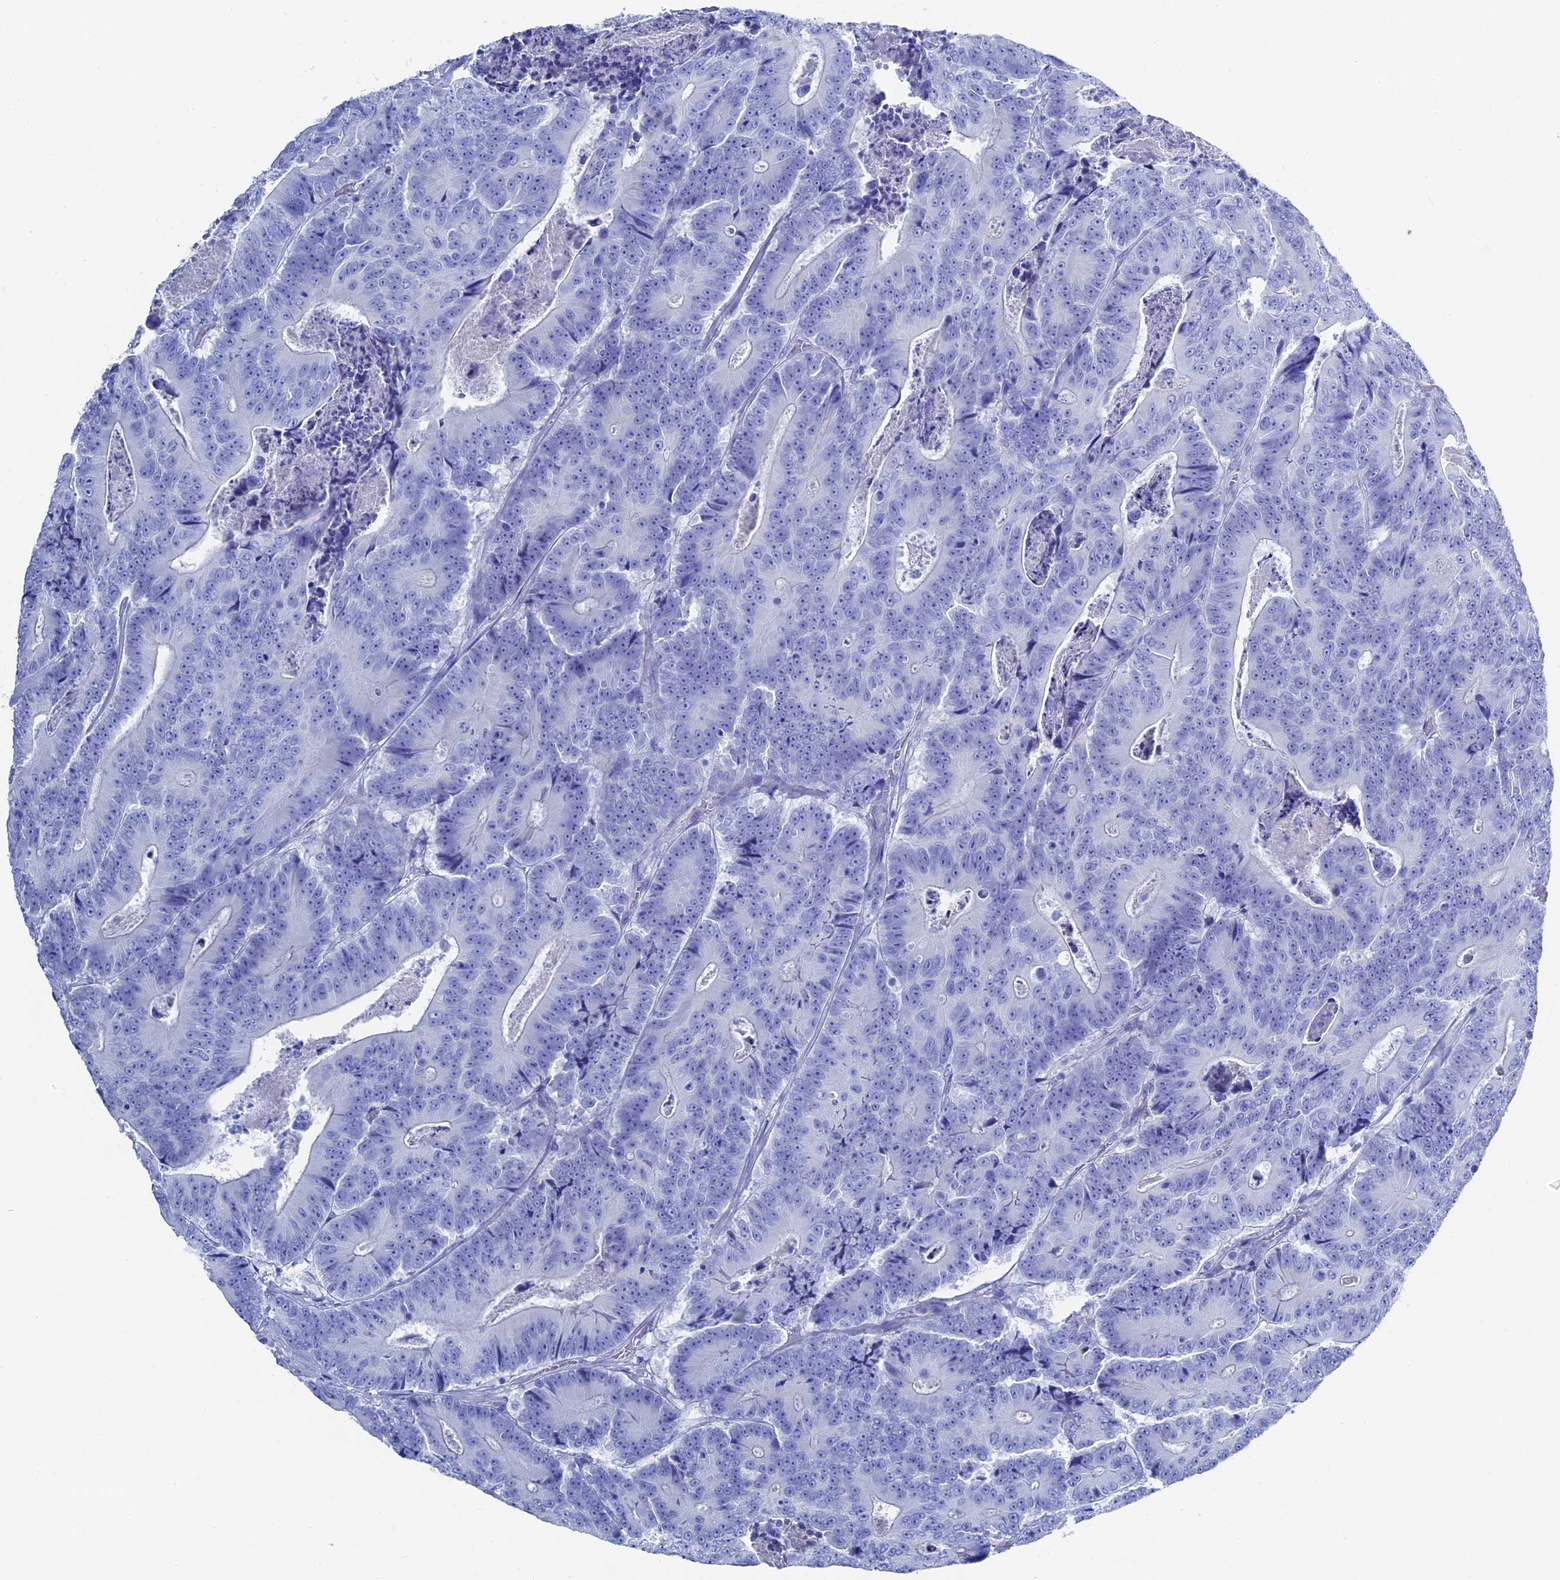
{"staining": {"intensity": "negative", "quantity": "none", "location": "none"}, "tissue": "colorectal cancer", "cell_type": "Tumor cells", "image_type": "cancer", "snomed": [{"axis": "morphology", "description": "Adenocarcinoma, NOS"}, {"axis": "topography", "description": "Colon"}], "caption": "Image shows no protein positivity in tumor cells of adenocarcinoma (colorectal) tissue.", "gene": "UNC119", "patient": {"sex": "male", "age": 83}}